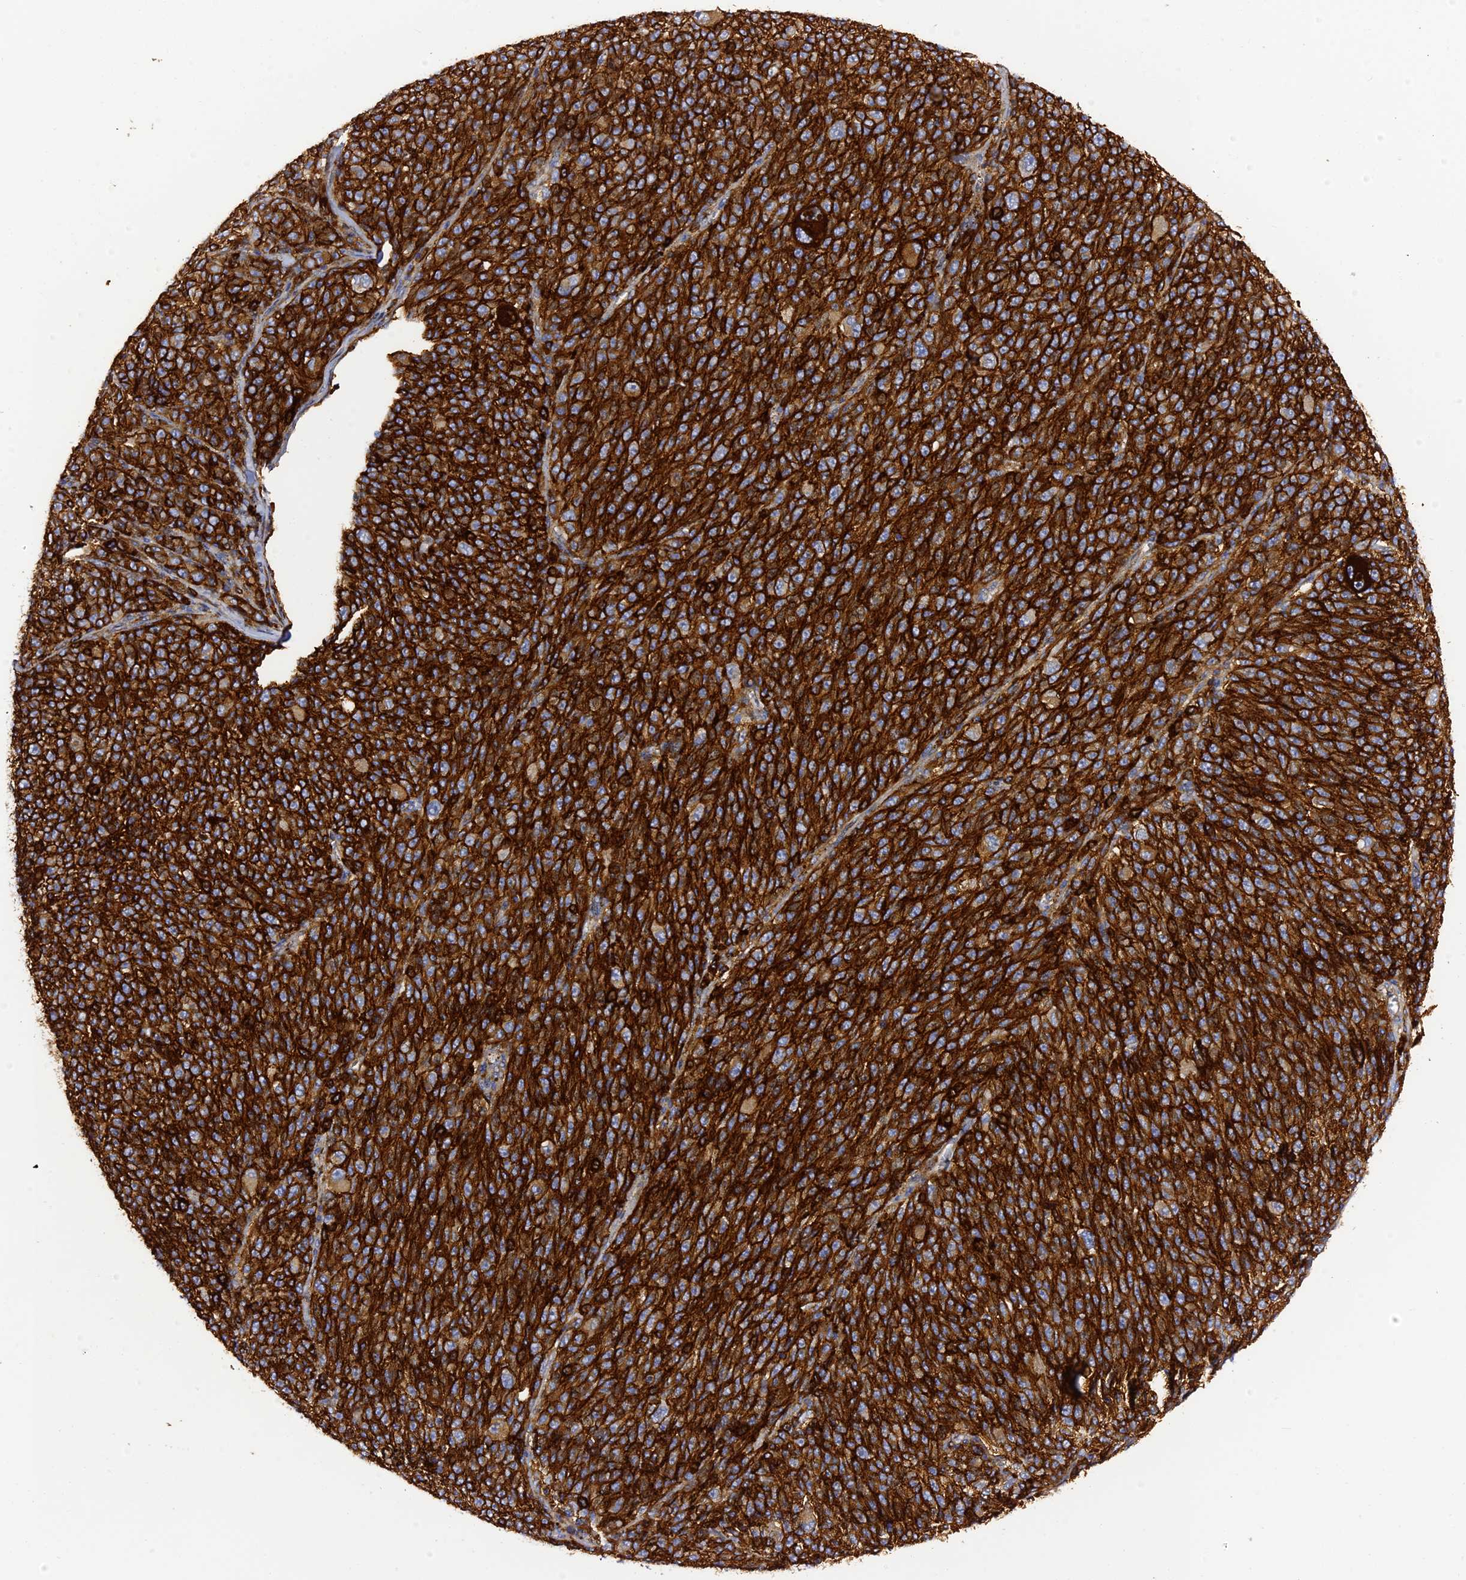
{"staining": {"intensity": "strong", "quantity": ">75%", "location": "cytoplasmic/membranous"}, "tissue": "melanoma", "cell_type": "Tumor cells", "image_type": "cancer", "snomed": [{"axis": "morphology", "description": "Malignant melanoma, NOS"}, {"axis": "topography", "description": "Skin"}], "caption": "The photomicrograph shows staining of malignant melanoma, revealing strong cytoplasmic/membranous protein staining (brown color) within tumor cells.", "gene": "TRPV2", "patient": {"sex": "female", "age": 52}}